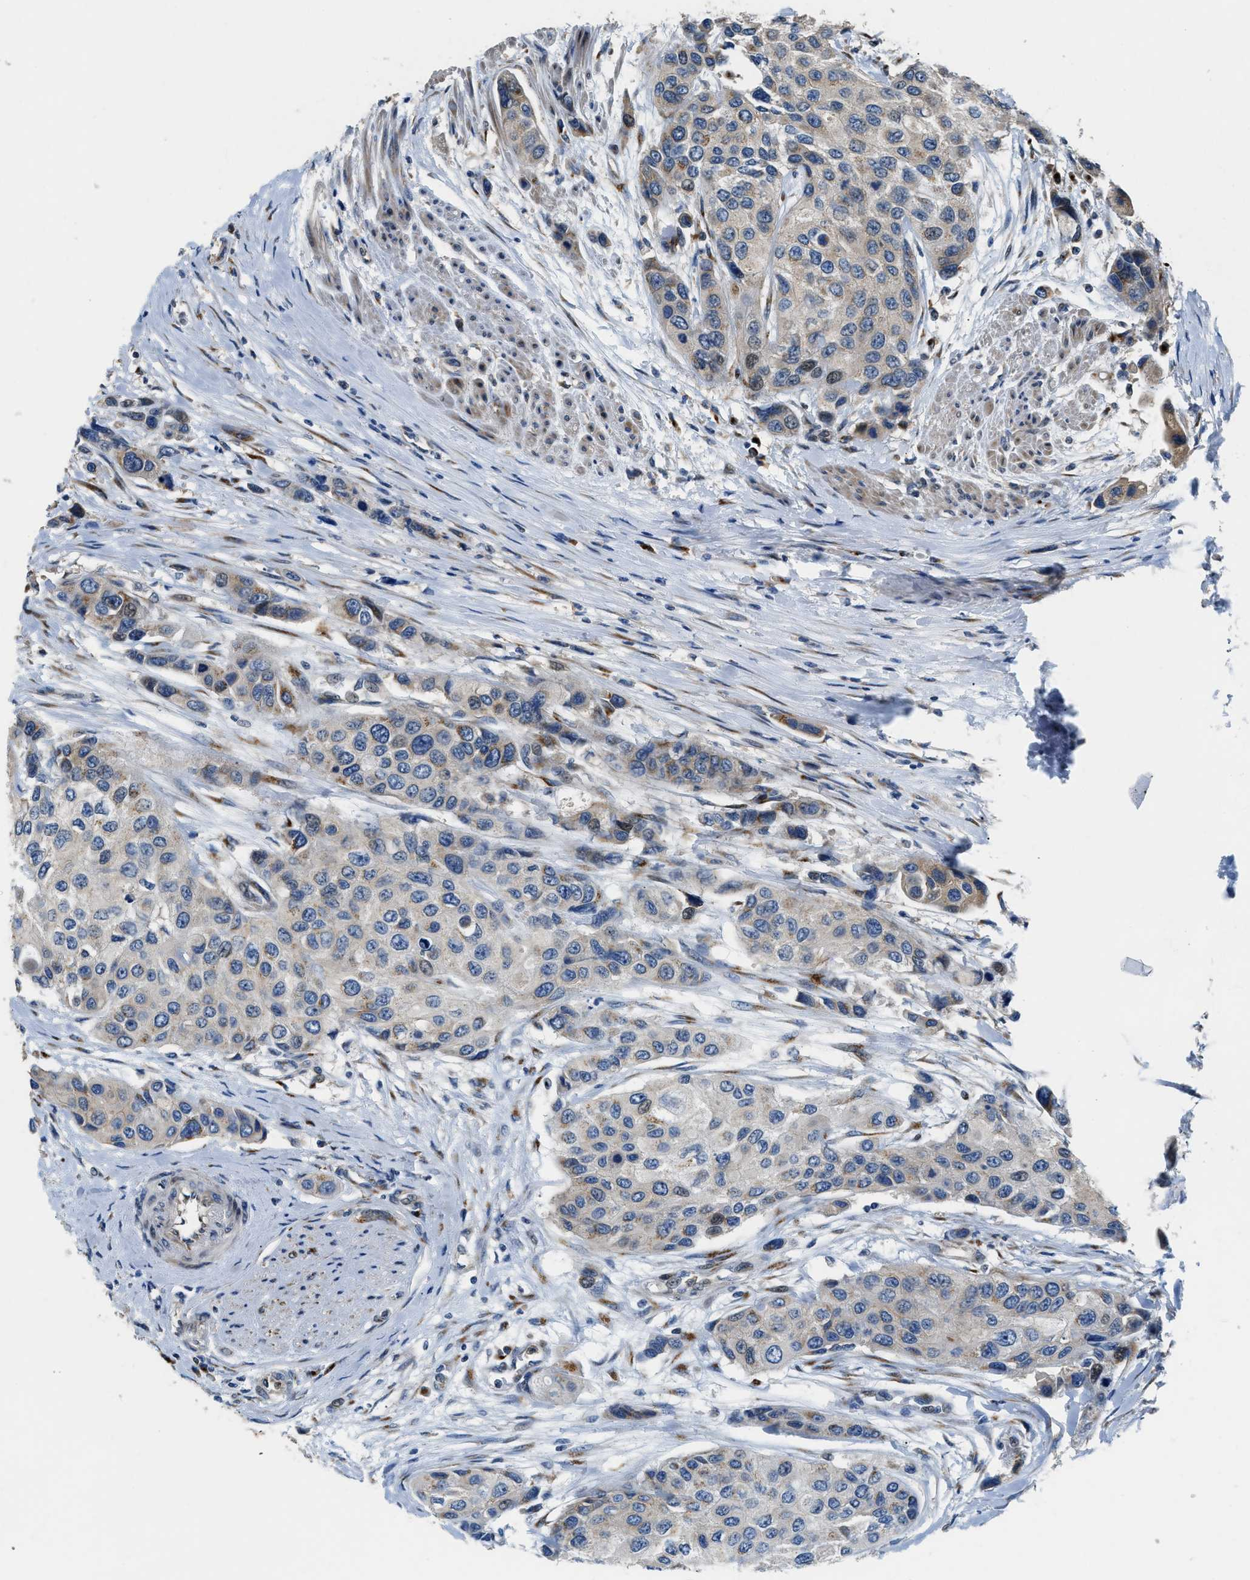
{"staining": {"intensity": "weak", "quantity": "25%-75%", "location": "cytoplasmic/membranous"}, "tissue": "urothelial cancer", "cell_type": "Tumor cells", "image_type": "cancer", "snomed": [{"axis": "morphology", "description": "Urothelial carcinoma, High grade"}, {"axis": "topography", "description": "Urinary bladder"}], "caption": "Immunohistochemical staining of human urothelial cancer displays weak cytoplasmic/membranous protein positivity in about 25%-75% of tumor cells.", "gene": "FUT8", "patient": {"sex": "female", "age": 56}}